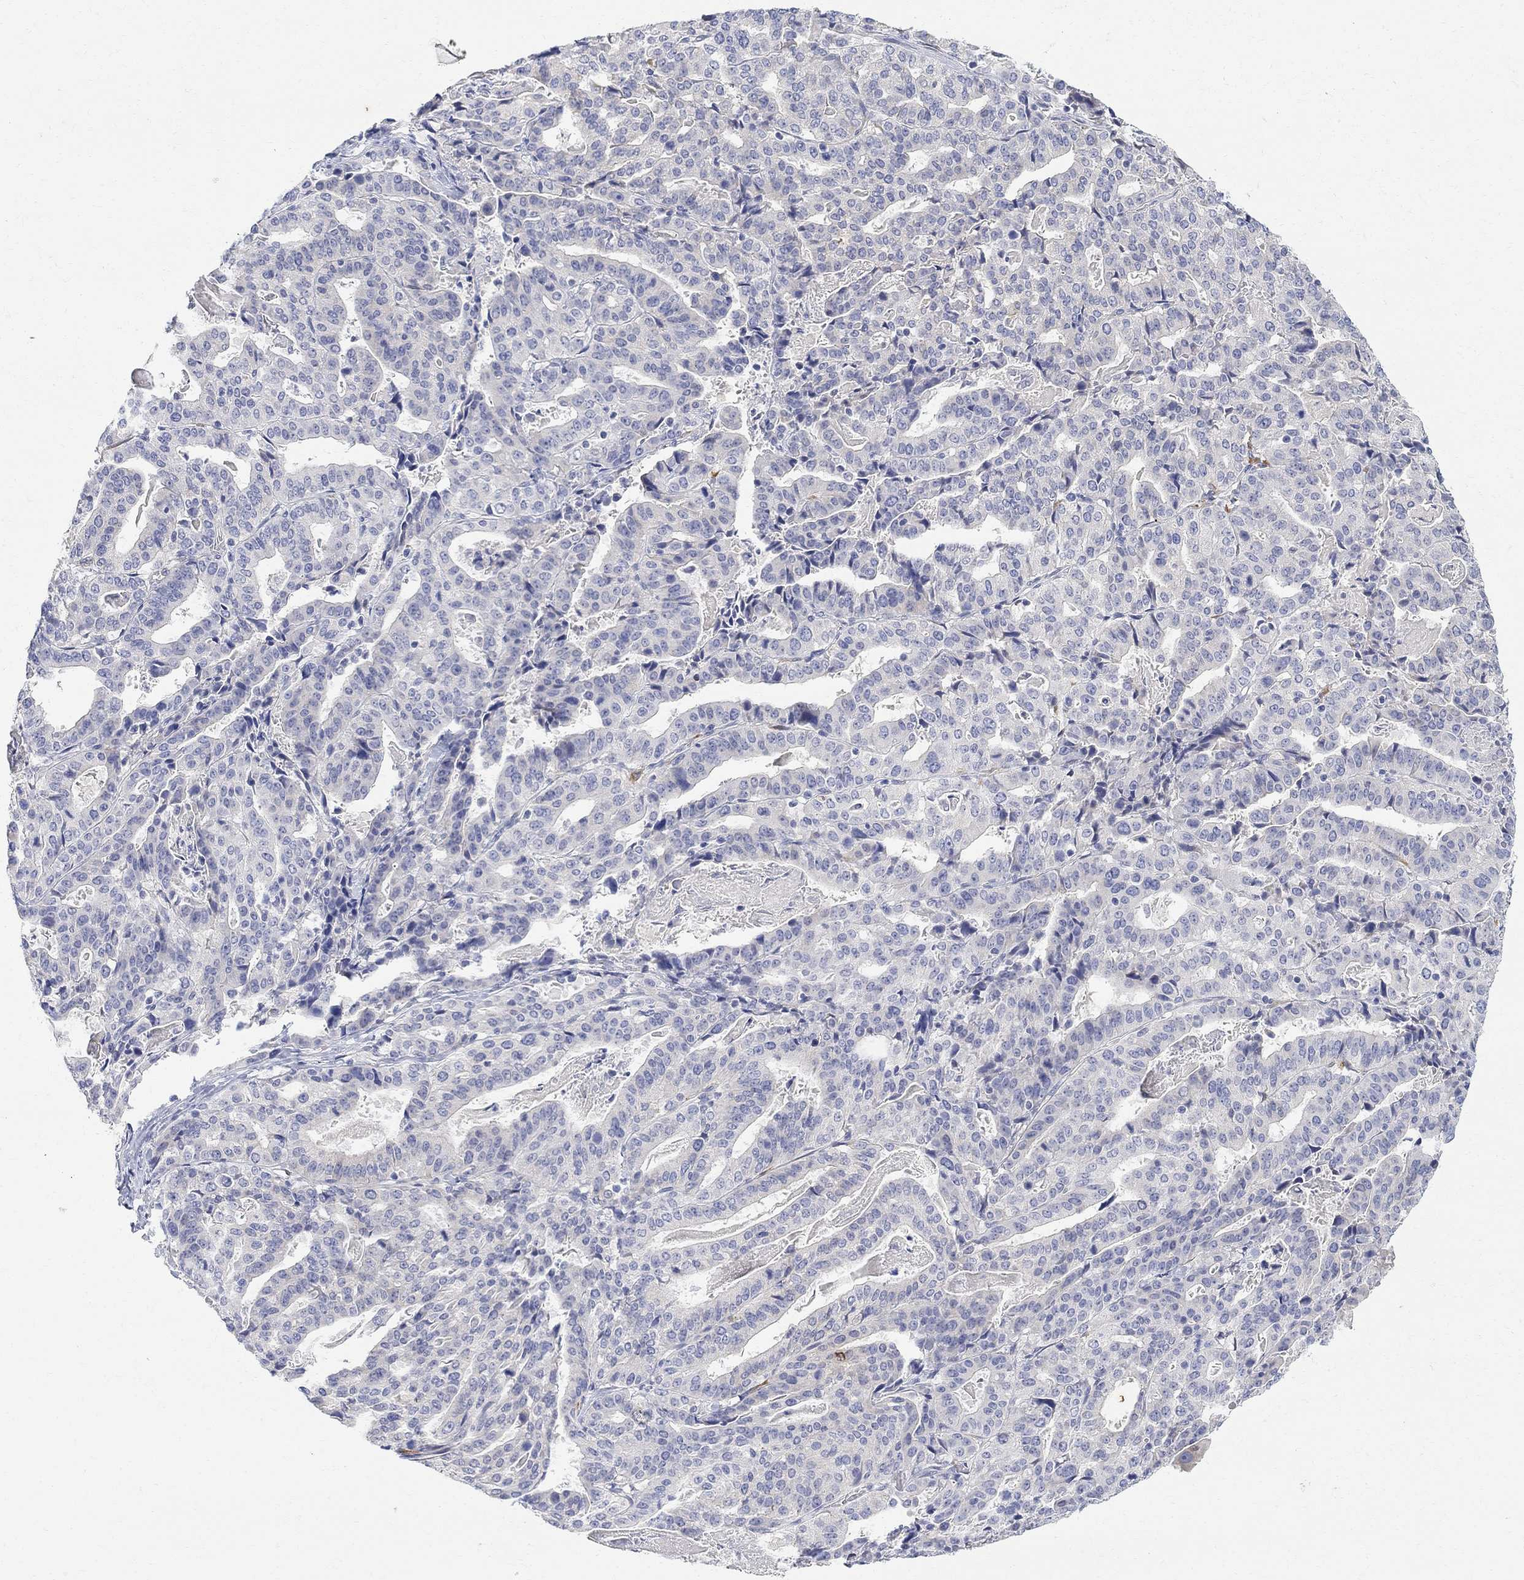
{"staining": {"intensity": "negative", "quantity": "none", "location": "none"}, "tissue": "stomach cancer", "cell_type": "Tumor cells", "image_type": "cancer", "snomed": [{"axis": "morphology", "description": "Adenocarcinoma, NOS"}, {"axis": "topography", "description": "Stomach"}], "caption": "There is no significant staining in tumor cells of stomach cancer.", "gene": "FNDC5", "patient": {"sex": "male", "age": 48}}